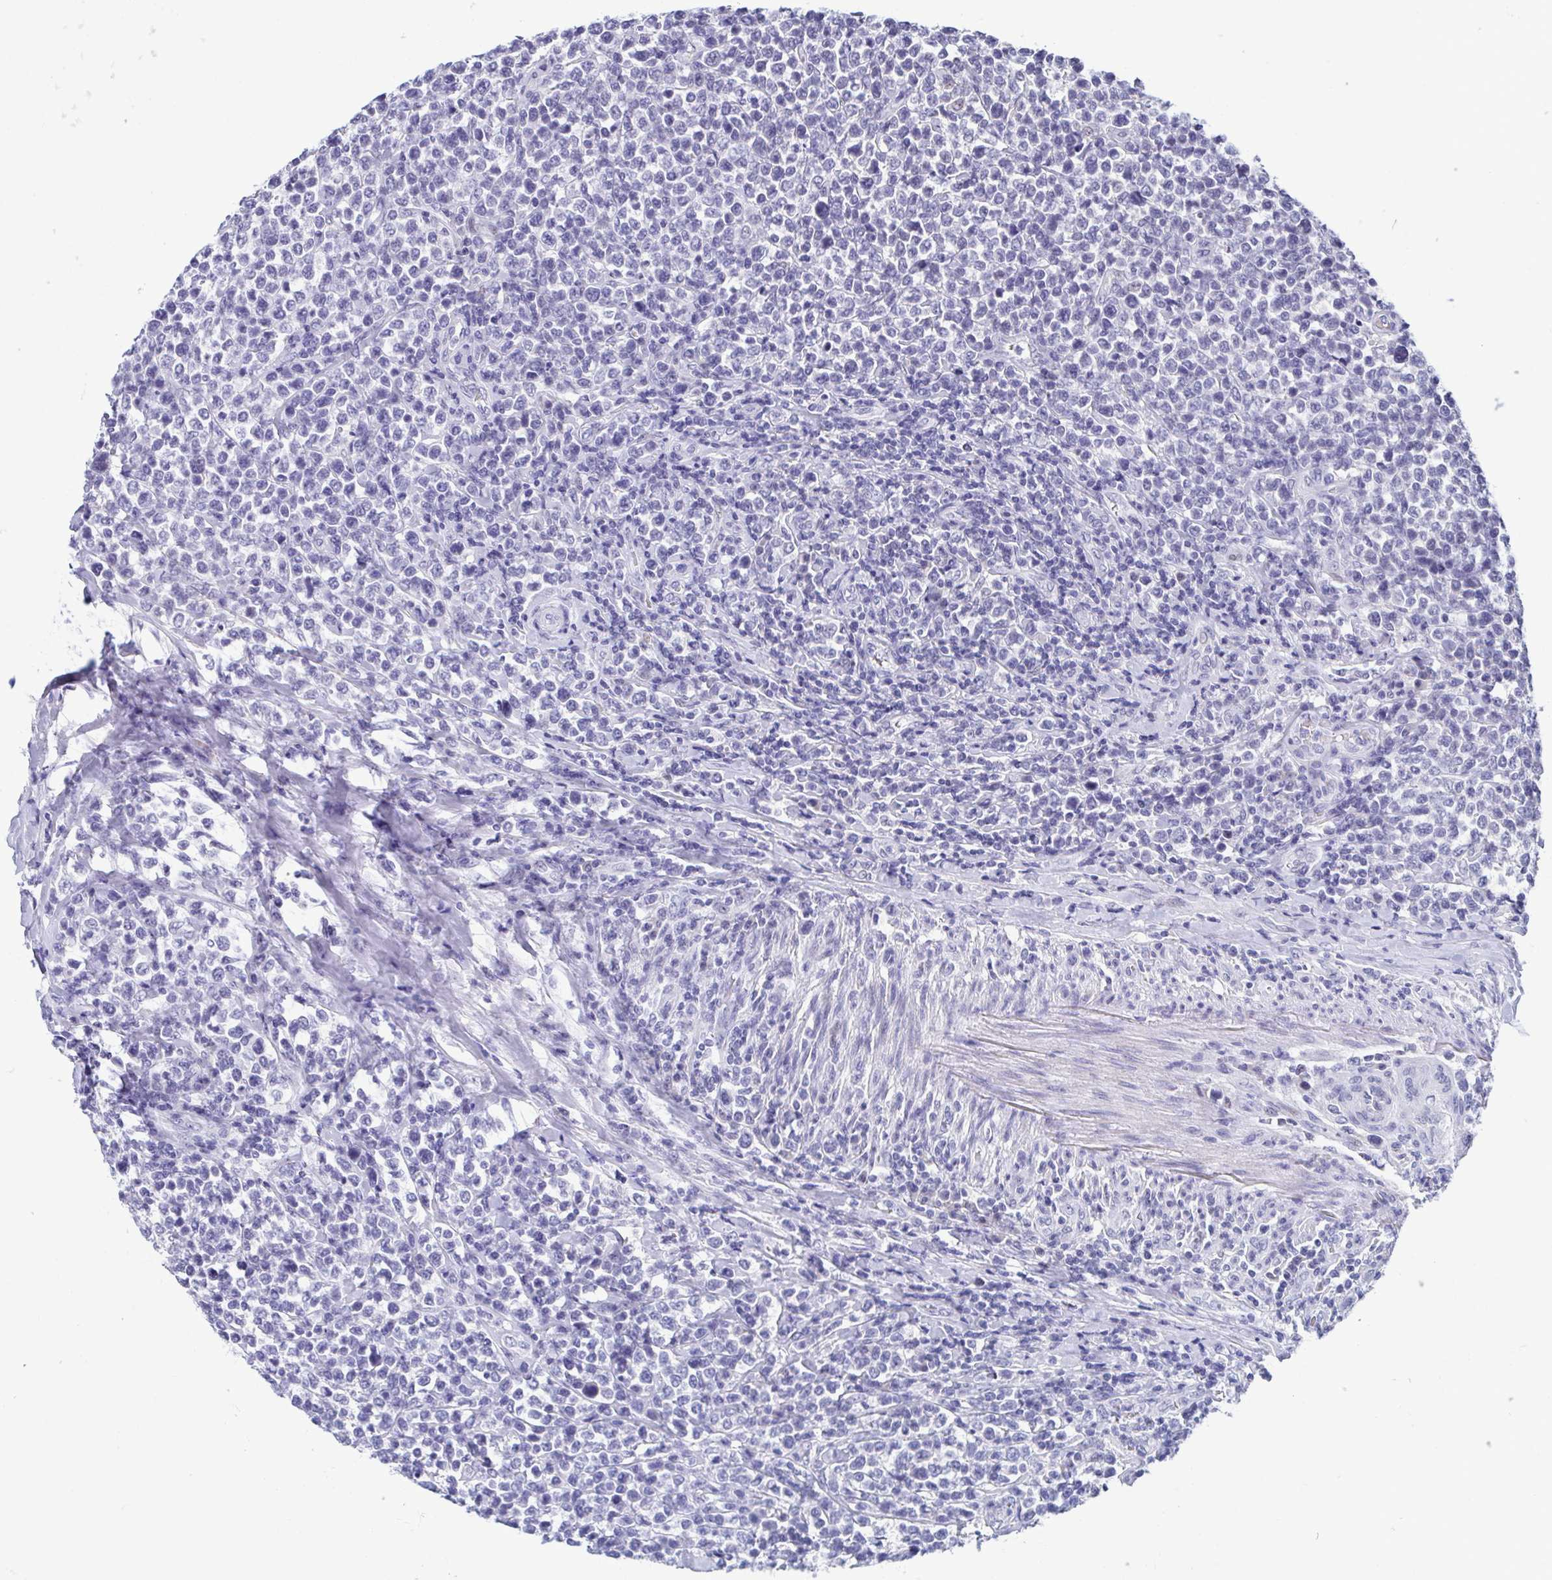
{"staining": {"intensity": "negative", "quantity": "none", "location": "none"}, "tissue": "lymphoma", "cell_type": "Tumor cells", "image_type": "cancer", "snomed": [{"axis": "morphology", "description": "Malignant lymphoma, non-Hodgkin's type, High grade"}, {"axis": "topography", "description": "Soft tissue"}], "caption": "An immunohistochemistry micrograph of high-grade malignant lymphoma, non-Hodgkin's type is shown. There is no staining in tumor cells of high-grade malignant lymphoma, non-Hodgkin's type. Brightfield microscopy of IHC stained with DAB (3,3'-diaminobenzidine) (brown) and hematoxylin (blue), captured at high magnification.", "gene": "PERM1", "patient": {"sex": "female", "age": 56}}